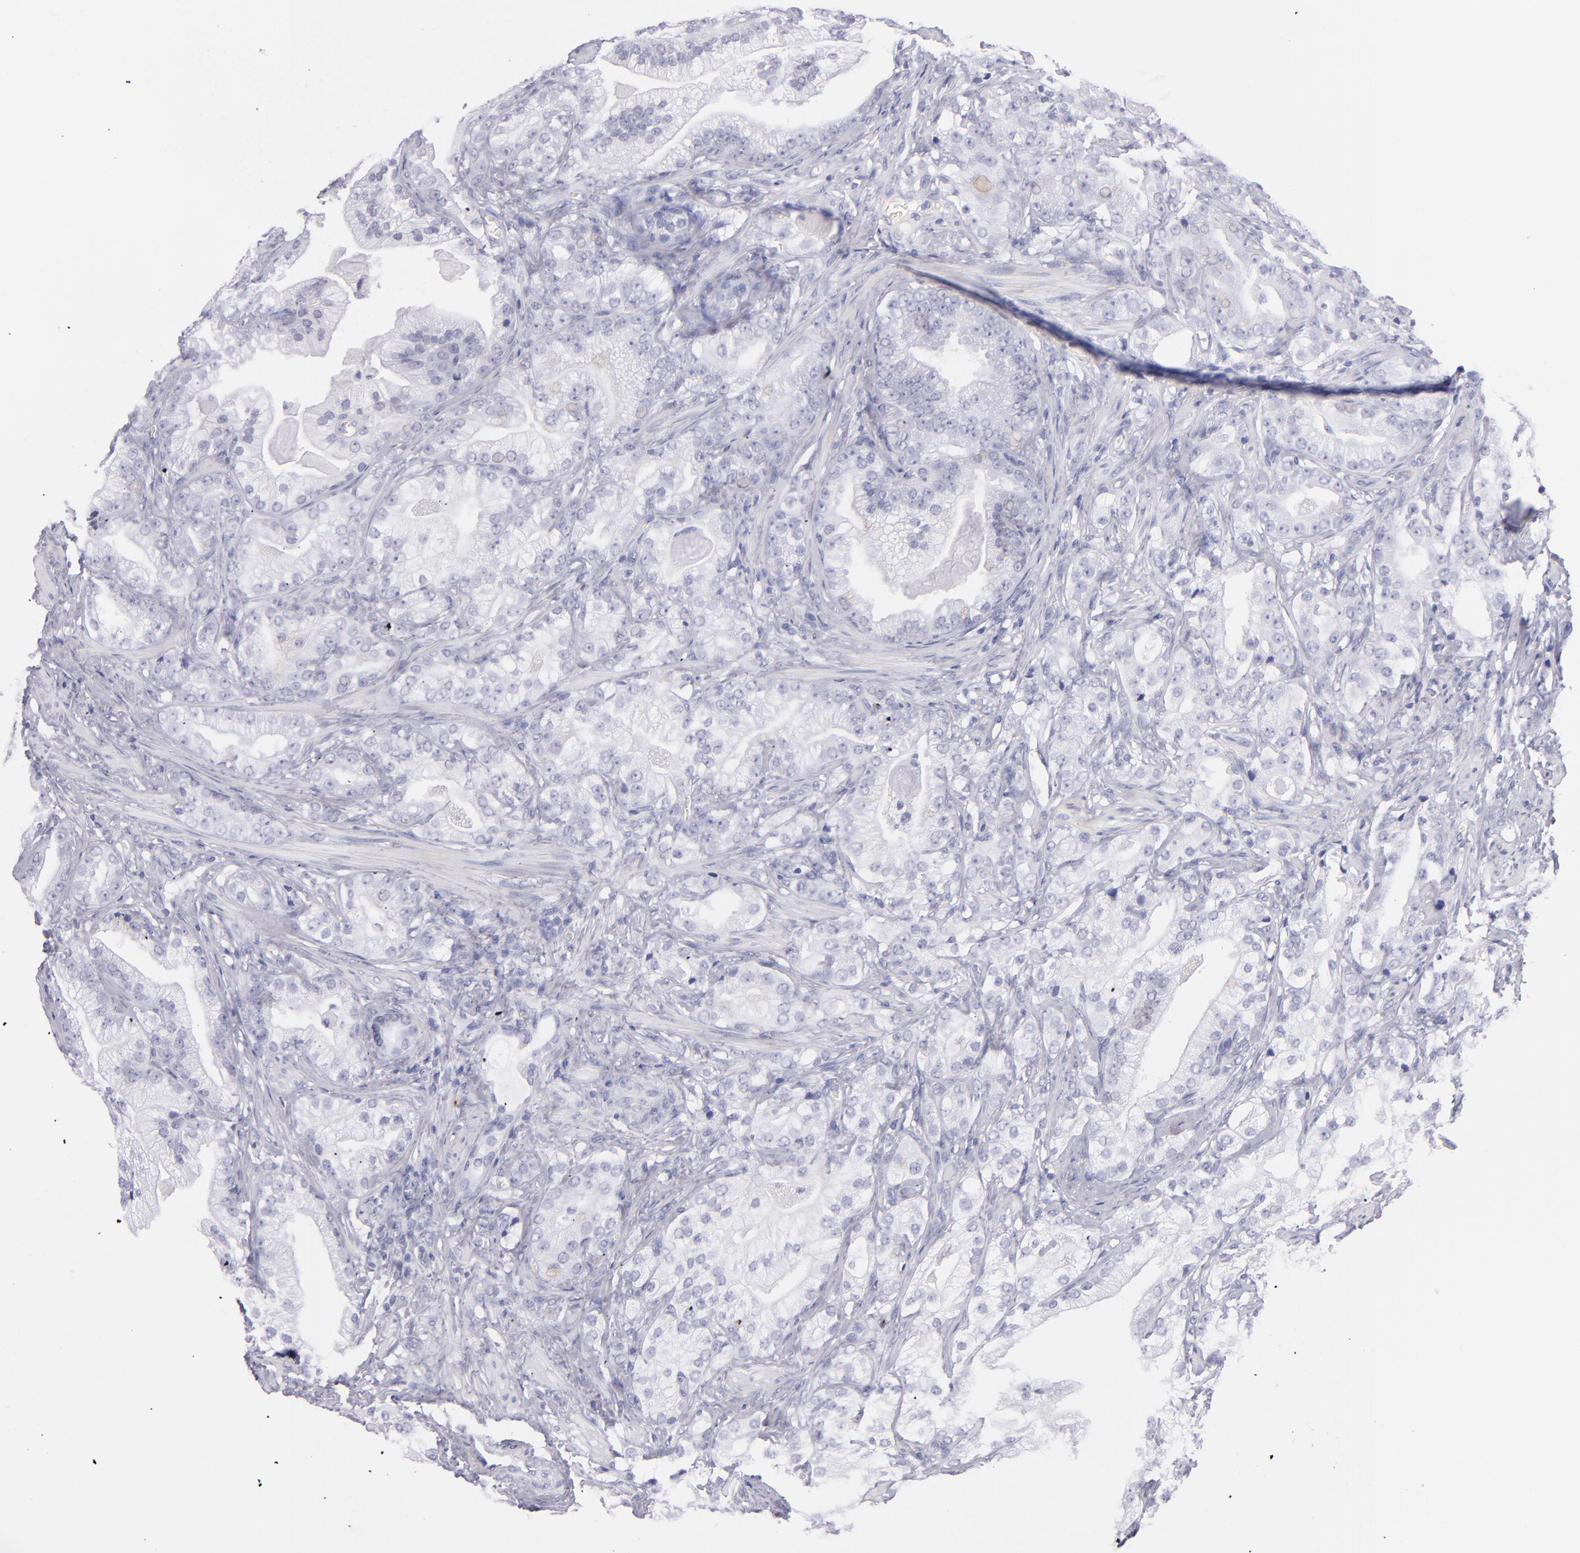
{"staining": {"intensity": "negative", "quantity": "none", "location": "none"}, "tissue": "prostate cancer", "cell_type": "Tumor cells", "image_type": "cancer", "snomed": [{"axis": "morphology", "description": "Adenocarcinoma, Low grade"}, {"axis": "topography", "description": "Prostate"}], "caption": "Tumor cells show no significant protein staining in prostate cancer.", "gene": "PRF1", "patient": {"sex": "male", "age": 59}}